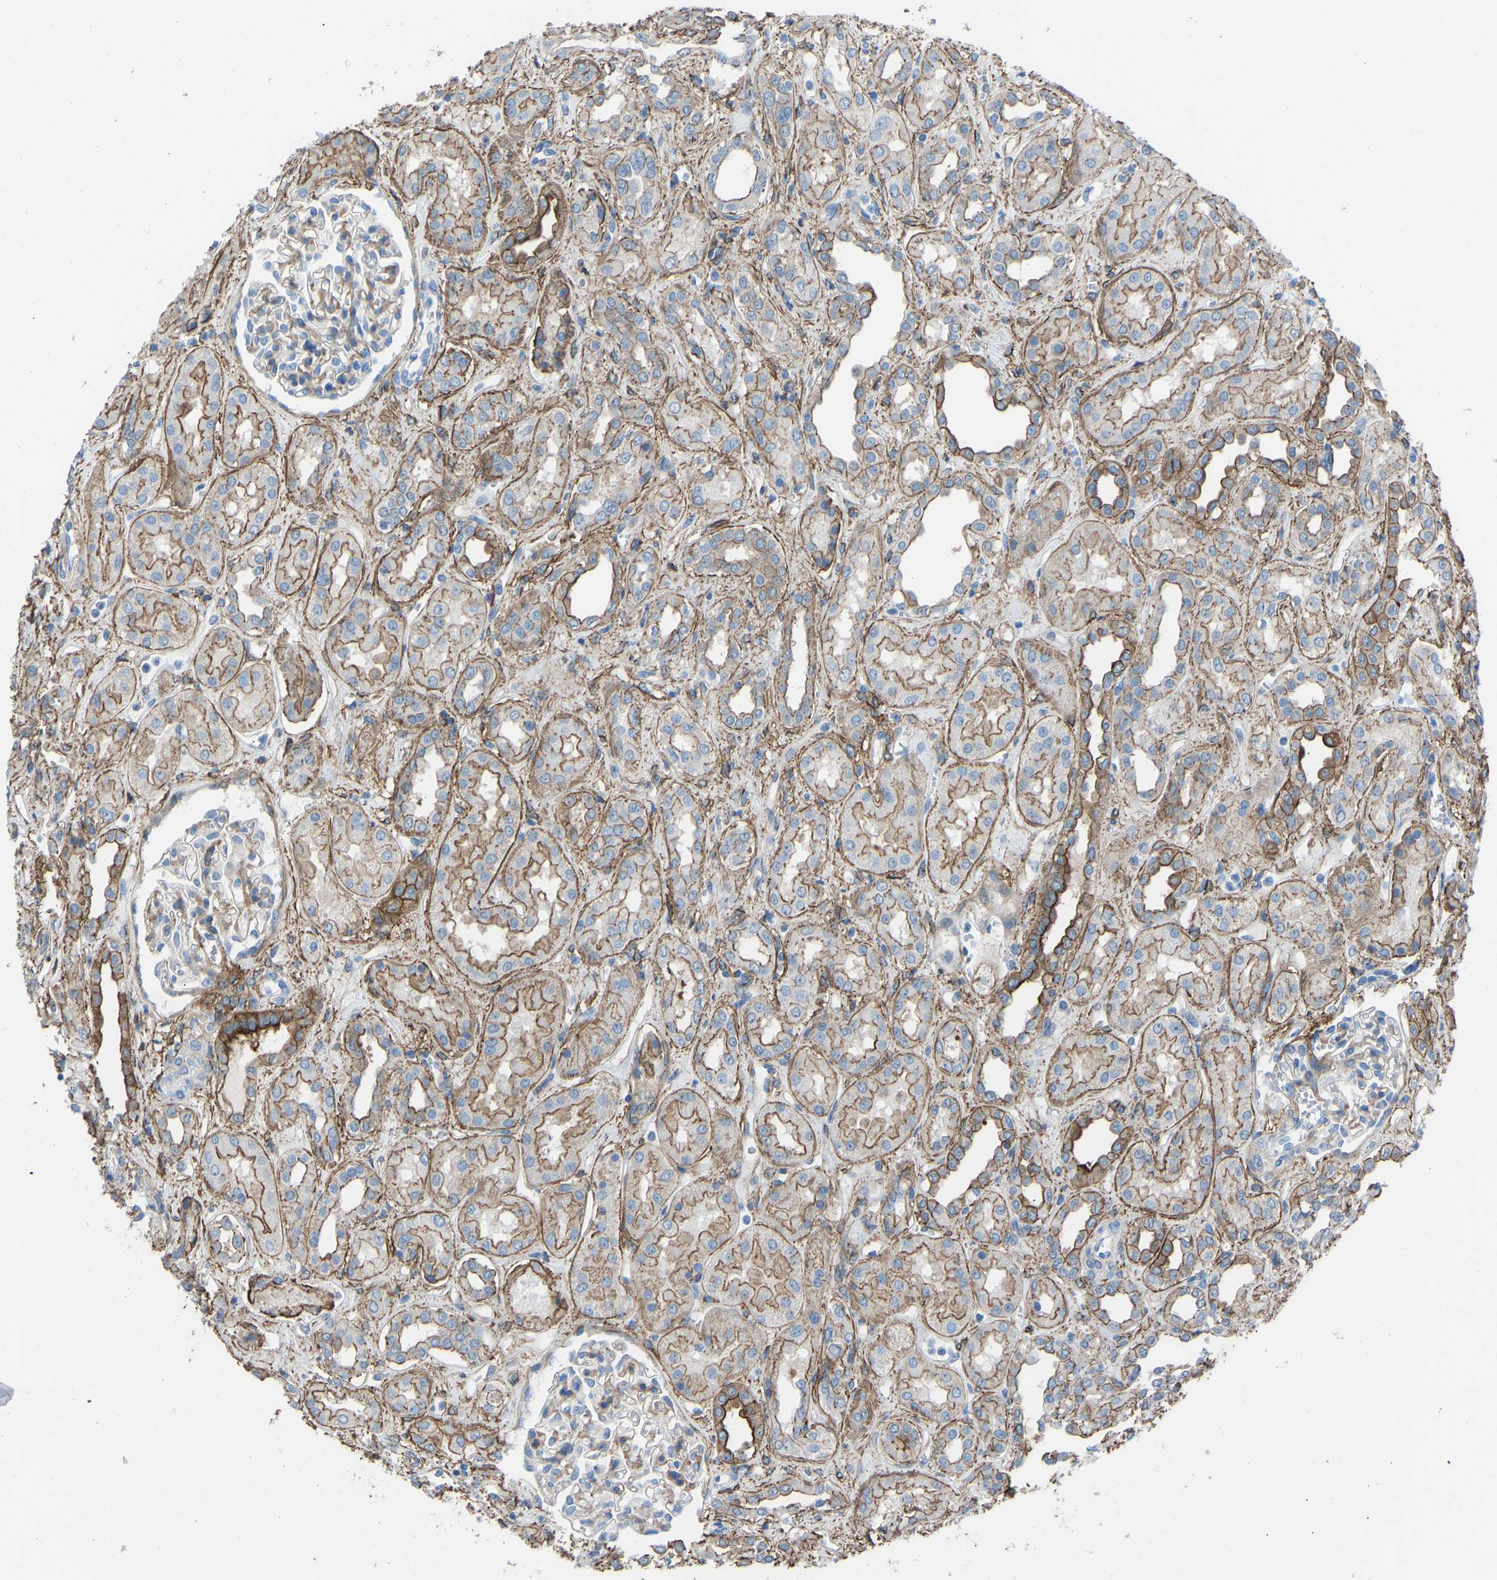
{"staining": {"intensity": "moderate", "quantity": ">75%", "location": "cytoplasmic/membranous"}, "tissue": "kidney", "cell_type": "Cells in glomeruli", "image_type": "normal", "snomed": [{"axis": "morphology", "description": "Normal tissue, NOS"}, {"axis": "topography", "description": "Kidney"}], "caption": "Immunohistochemical staining of benign human kidney displays medium levels of moderate cytoplasmic/membranous staining in about >75% of cells in glomeruli.", "gene": "MYH10", "patient": {"sex": "male", "age": 59}}